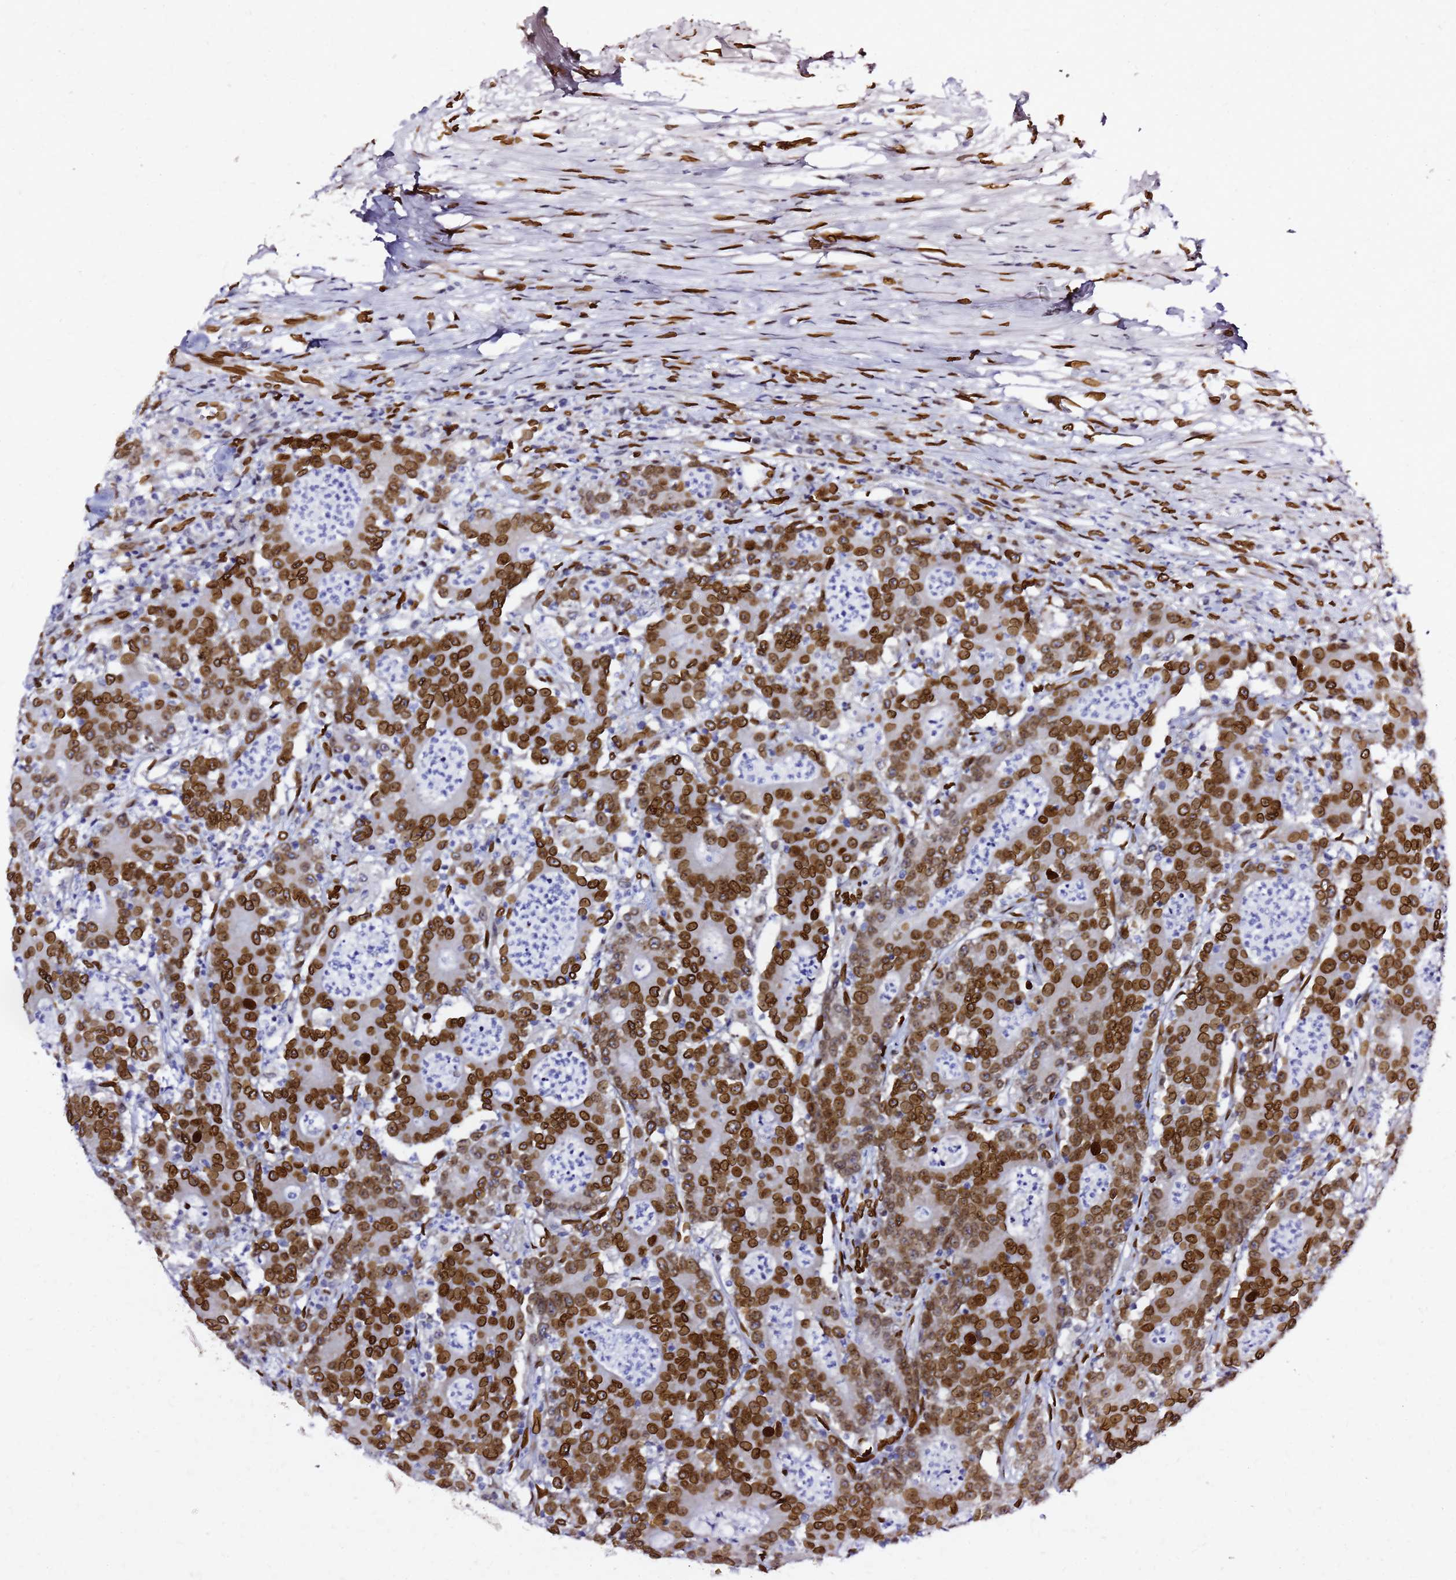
{"staining": {"intensity": "strong", "quantity": ">75%", "location": "cytoplasmic/membranous,nuclear"}, "tissue": "colorectal cancer", "cell_type": "Tumor cells", "image_type": "cancer", "snomed": [{"axis": "morphology", "description": "Adenocarcinoma, NOS"}, {"axis": "topography", "description": "Colon"}], "caption": "The image displays immunohistochemical staining of colorectal cancer (adenocarcinoma). There is strong cytoplasmic/membranous and nuclear positivity is seen in approximately >75% of tumor cells. (brown staining indicates protein expression, while blue staining denotes nuclei).", "gene": "C6orf141", "patient": {"sex": "male", "age": 83}}